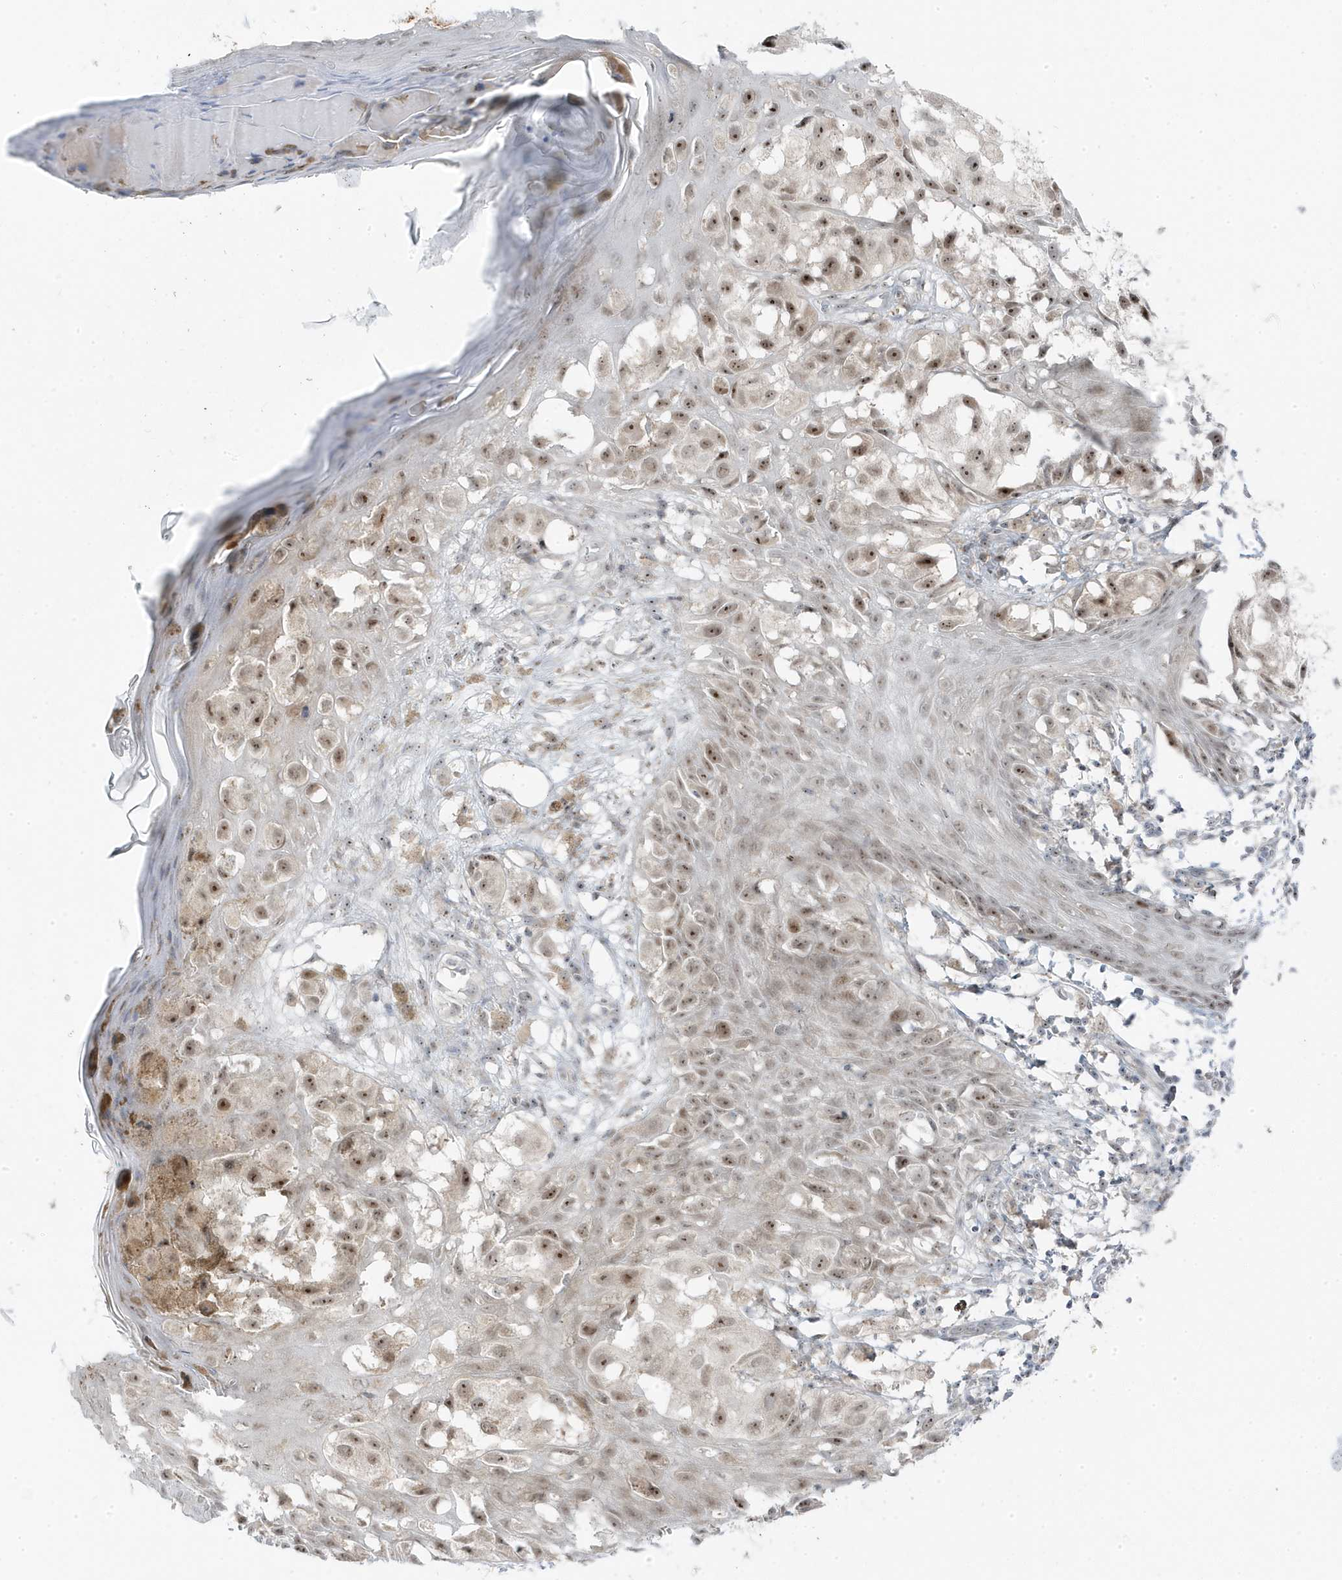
{"staining": {"intensity": "moderate", "quantity": "25%-75%", "location": "nuclear"}, "tissue": "melanoma", "cell_type": "Tumor cells", "image_type": "cancer", "snomed": [{"axis": "morphology", "description": "Malignant melanoma, NOS"}, {"axis": "topography", "description": "Skin of leg"}], "caption": "Malignant melanoma stained with IHC exhibits moderate nuclear positivity in approximately 25%-75% of tumor cells.", "gene": "TSEN15", "patient": {"sex": "female", "age": 72}}